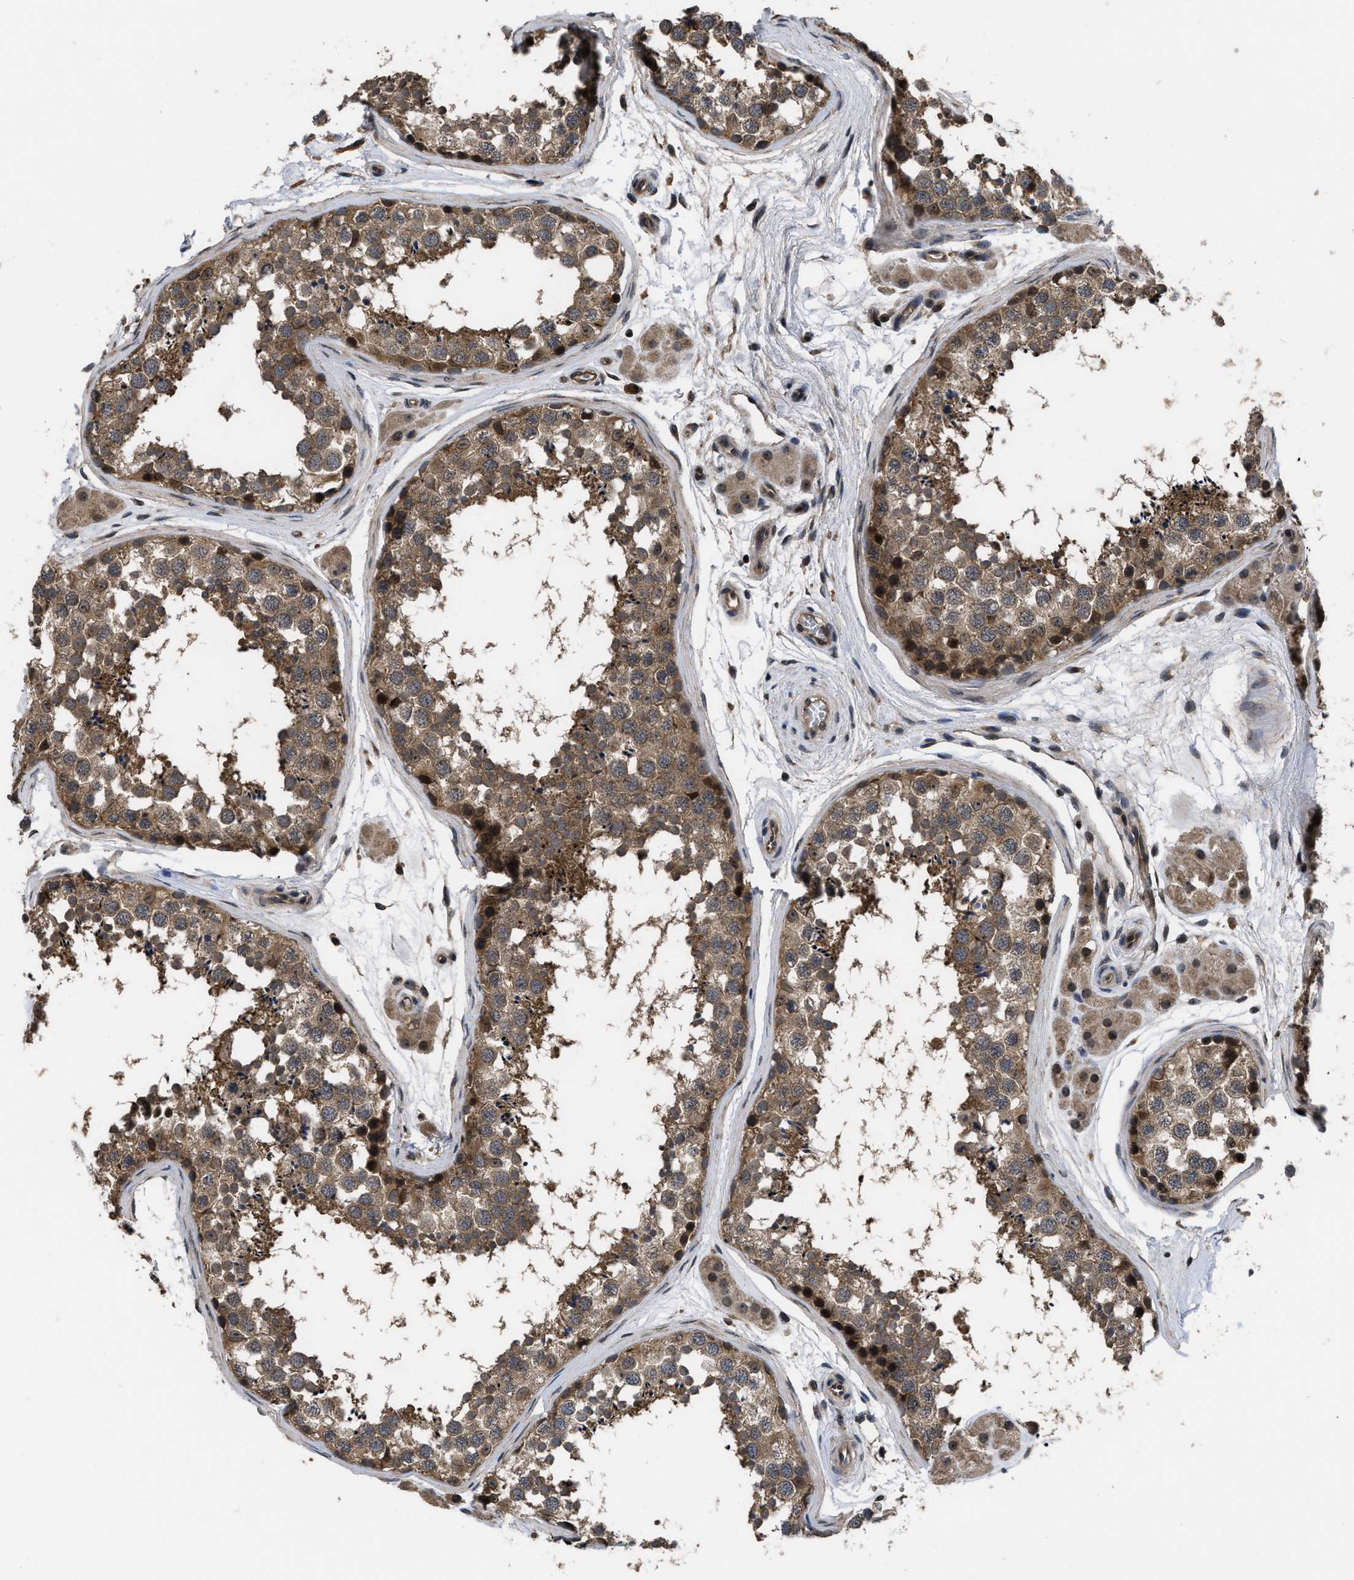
{"staining": {"intensity": "moderate", "quantity": ">75%", "location": "cytoplasmic/membranous"}, "tissue": "testis", "cell_type": "Cells in seminiferous ducts", "image_type": "normal", "snomed": [{"axis": "morphology", "description": "Normal tissue, NOS"}, {"axis": "topography", "description": "Testis"}], "caption": "Cells in seminiferous ducts show medium levels of moderate cytoplasmic/membranous expression in about >75% of cells in benign testis. (IHC, brightfield microscopy, high magnification).", "gene": "DNAJC14", "patient": {"sex": "male", "age": 56}}